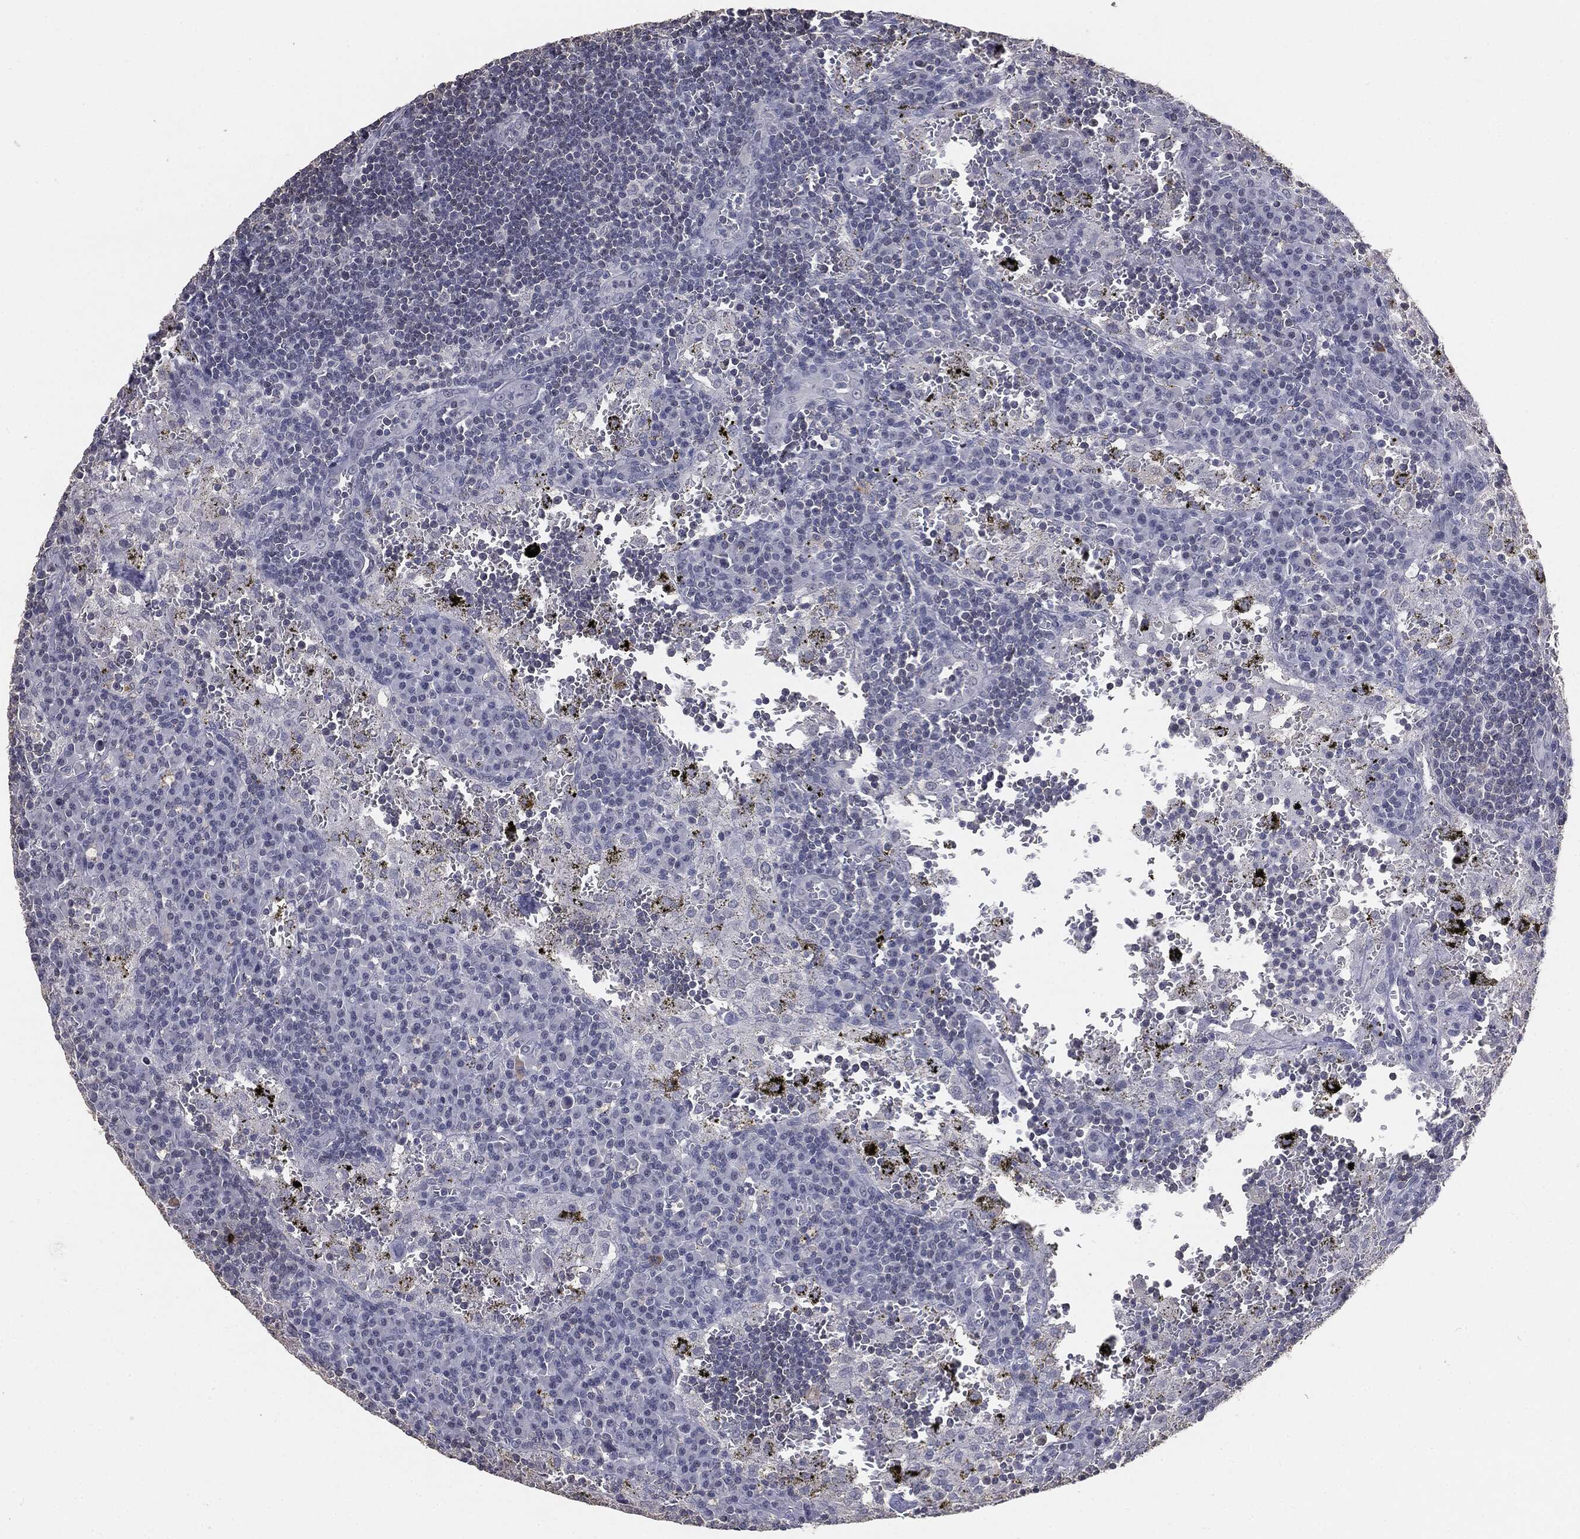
{"staining": {"intensity": "negative", "quantity": "none", "location": "none"}, "tissue": "lymph node", "cell_type": "Germinal center cells", "image_type": "normal", "snomed": [{"axis": "morphology", "description": "Normal tissue, NOS"}, {"axis": "topography", "description": "Lymph node"}], "caption": "Immunohistochemistry (IHC) image of unremarkable lymph node: human lymph node stained with DAB demonstrates no significant protein expression in germinal center cells. Brightfield microscopy of immunohistochemistry stained with DAB (3,3'-diaminobenzidine) (brown) and hematoxylin (blue), captured at high magnification.", "gene": "SLC2A2", "patient": {"sex": "male", "age": 62}}